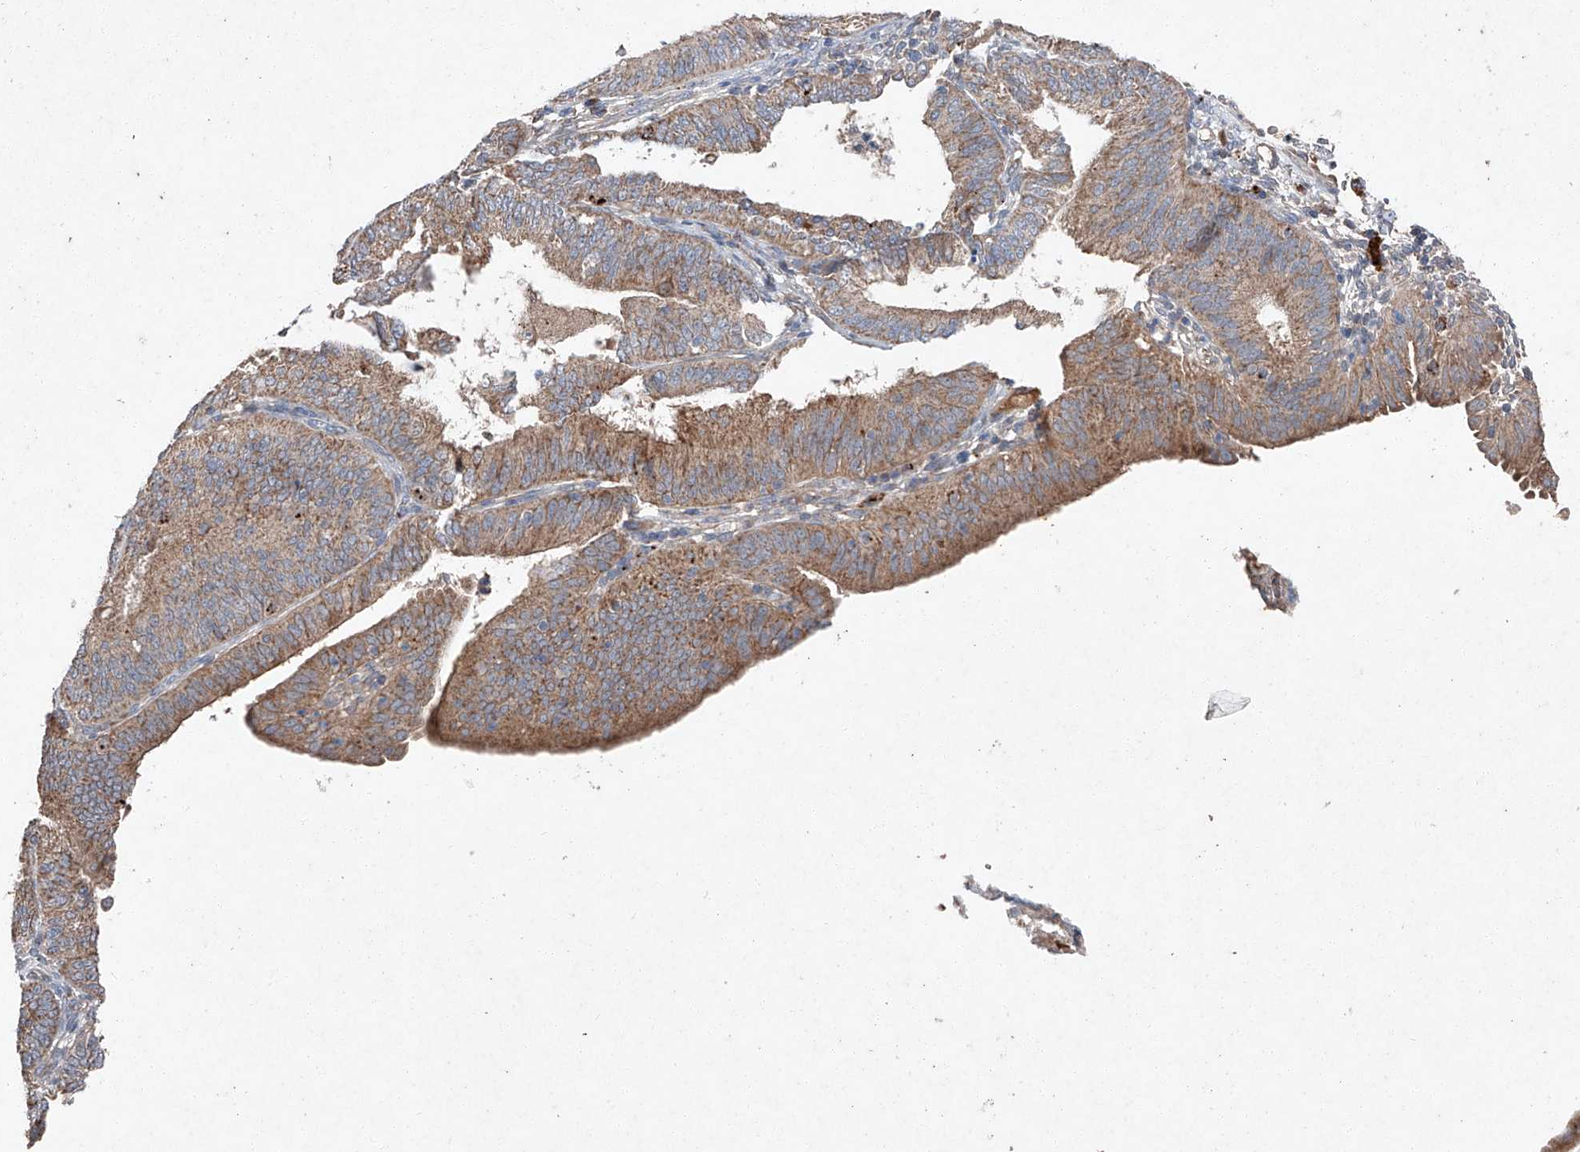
{"staining": {"intensity": "moderate", "quantity": ">75%", "location": "cytoplasmic/membranous"}, "tissue": "endometrial cancer", "cell_type": "Tumor cells", "image_type": "cancer", "snomed": [{"axis": "morphology", "description": "Adenocarcinoma, NOS"}, {"axis": "topography", "description": "Endometrium"}], "caption": "A high-resolution histopathology image shows immunohistochemistry (IHC) staining of endometrial adenocarcinoma, which reveals moderate cytoplasmic/membranous staining in approximately >75% of tumor cells.", "gene": "RUSC1", "patient": {"sex": "female", "age": 51}}